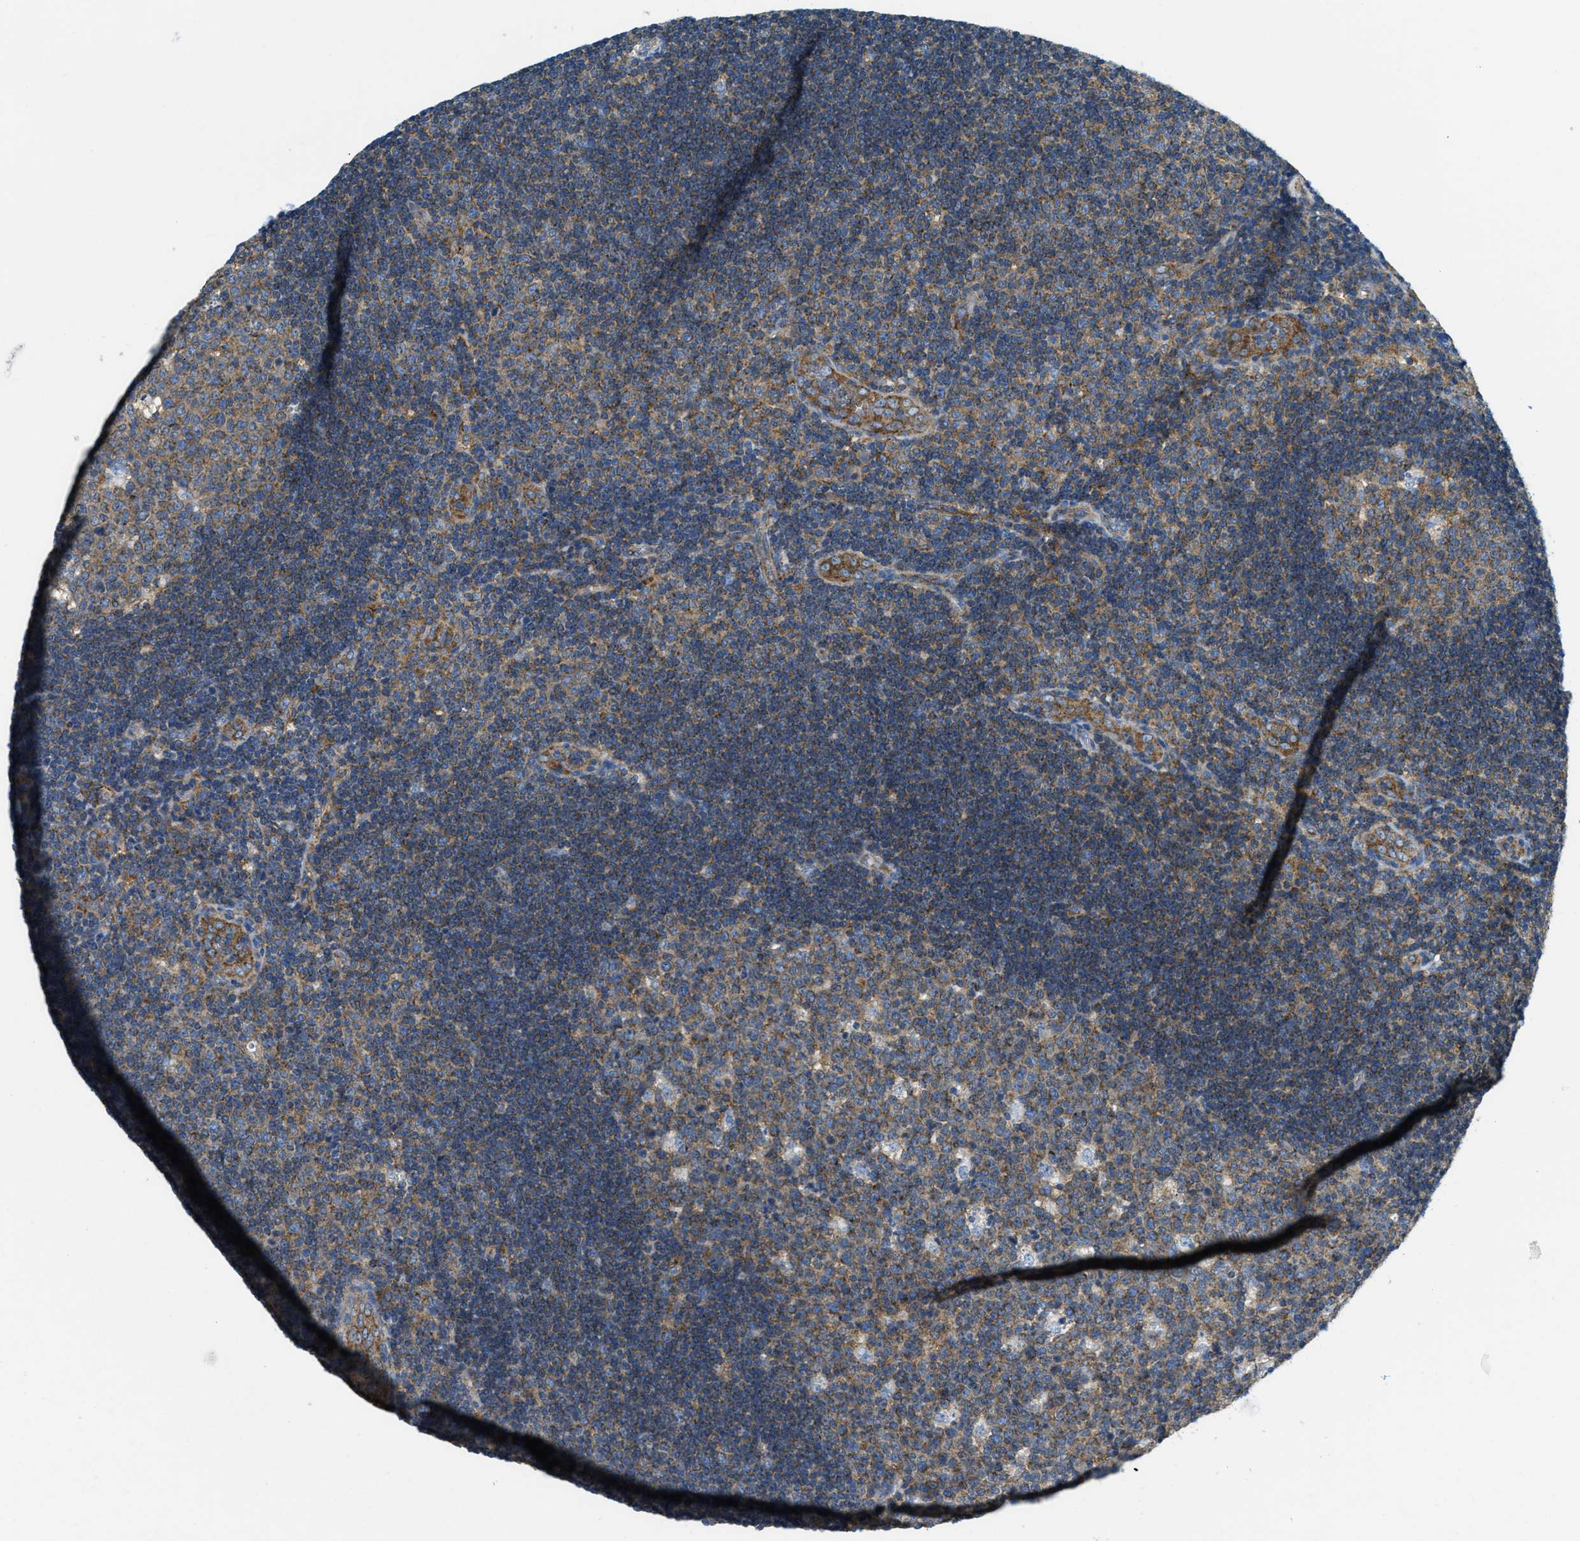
{"staining": {"intensity": "moderate", "quantity": ">75%", "location": "cytoplasmic/membranous"}, "tissue": "lymph node", "cell_type": "Germinal center cells", "image_type": "normal", "snomed": [{"axis": "morphology", "description": "Normal tissue, NOS"}, {"axis": "topography", "description": "Lymph node"}, {"axis": "topography", "description": "Salivary gland"}], "caption": "Protein expression analysis of unremarkable lymph node shows moderate cytoplasmic/membranous staining in approximately >75% of germinal center cells.", "gene": "AP2B1", "patient": {"sex": "male", "age": 8}}